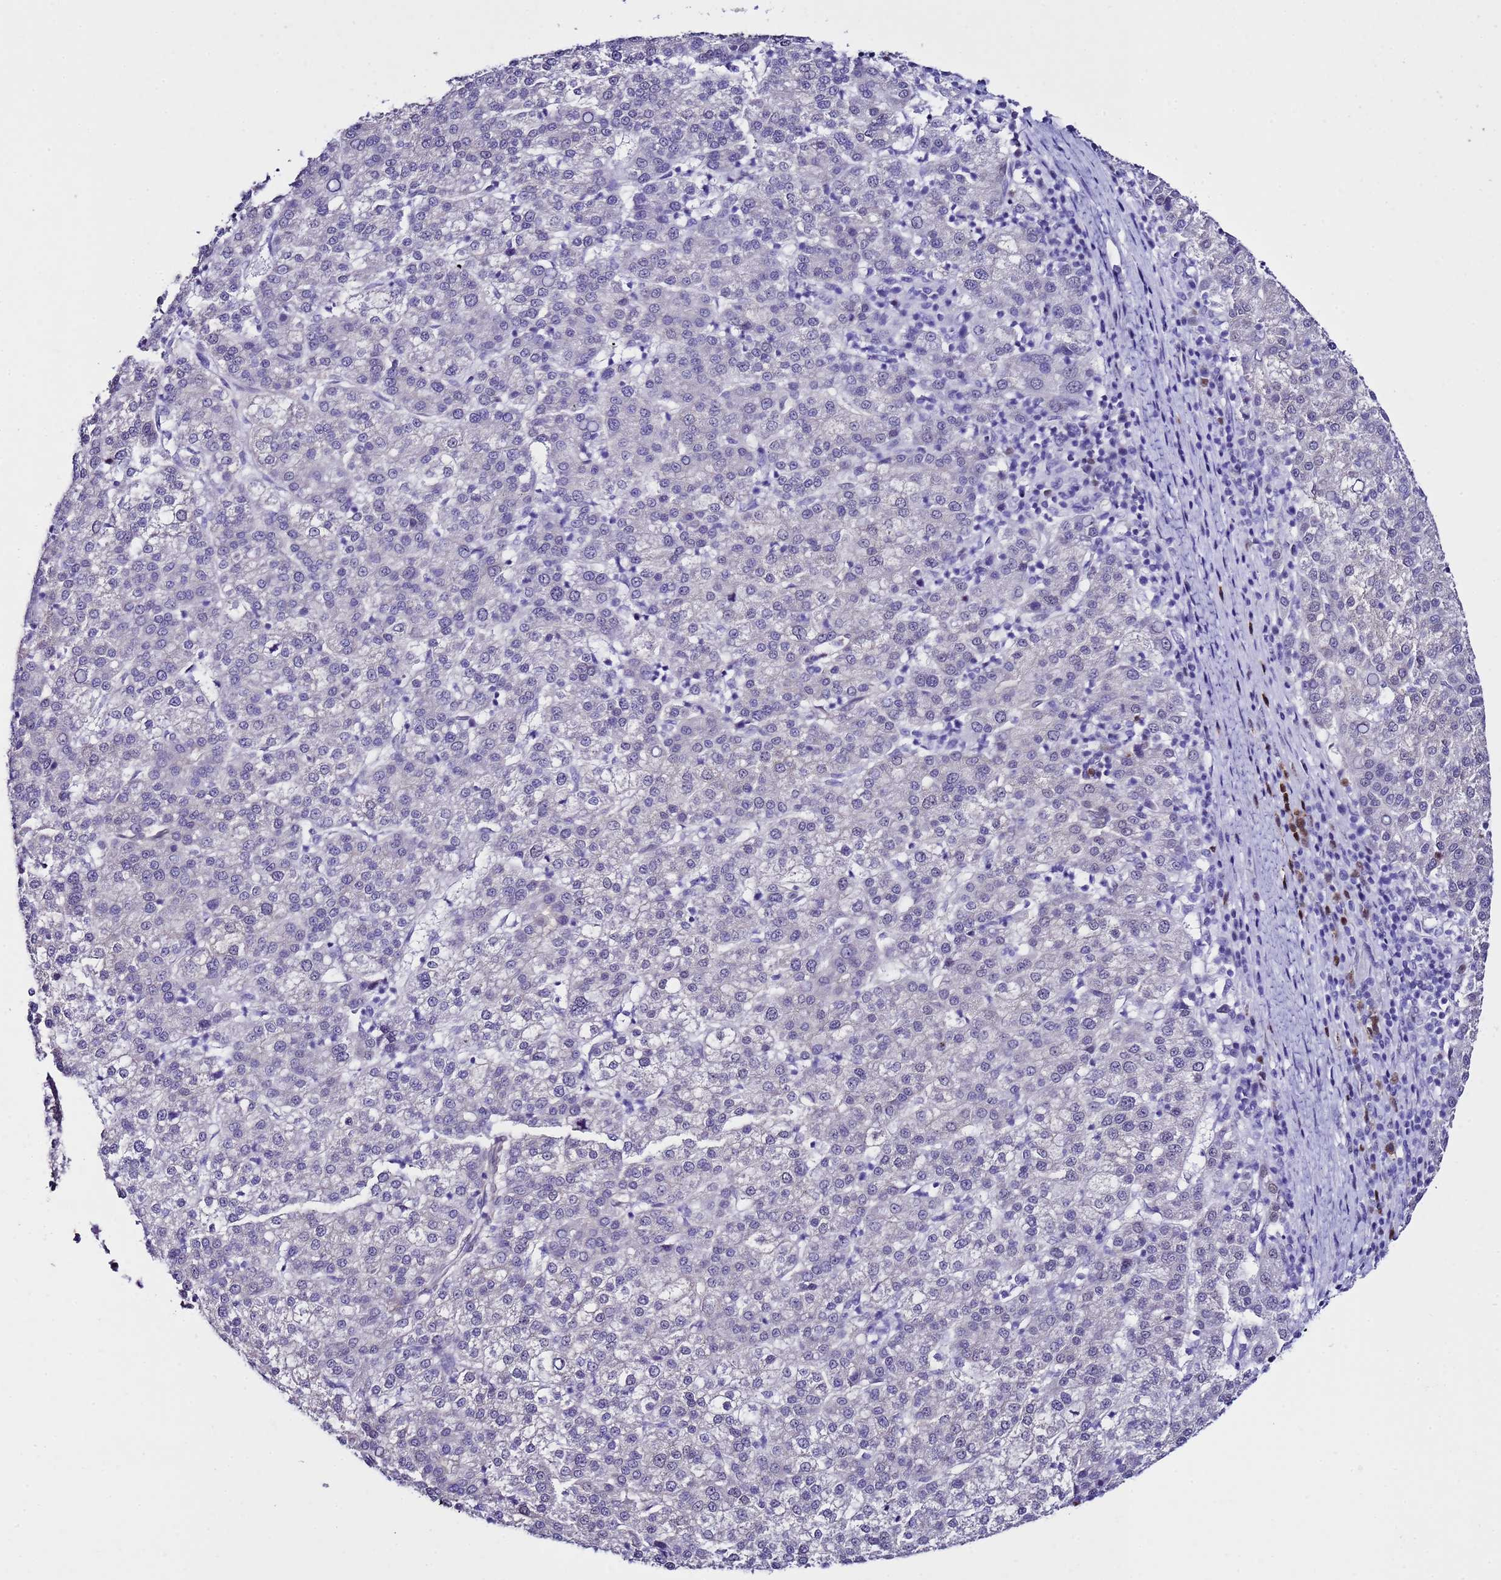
{"staining": {"intensity": "moderate", "quantity": "<25%", "location": "cytoplasmic/membranous,nuclear"}, "tissue": "liver cancer", "cell_type": "Tumor cells", "image_type": "cancer", "snomed": [{"axis": "morphology", "description": "Carcinoma, Hepatocellular, NOS"}, {"axis": "topography", "description": "Liver"}], "caption": "Tumor cells reveal moderate cytoplasmic/membranous and nuclear expression in about <25% of cells in hepatocellular carcinoma (liver).", "gene": "BCL7A", "patient": {"sex": "female", "age": 58}}